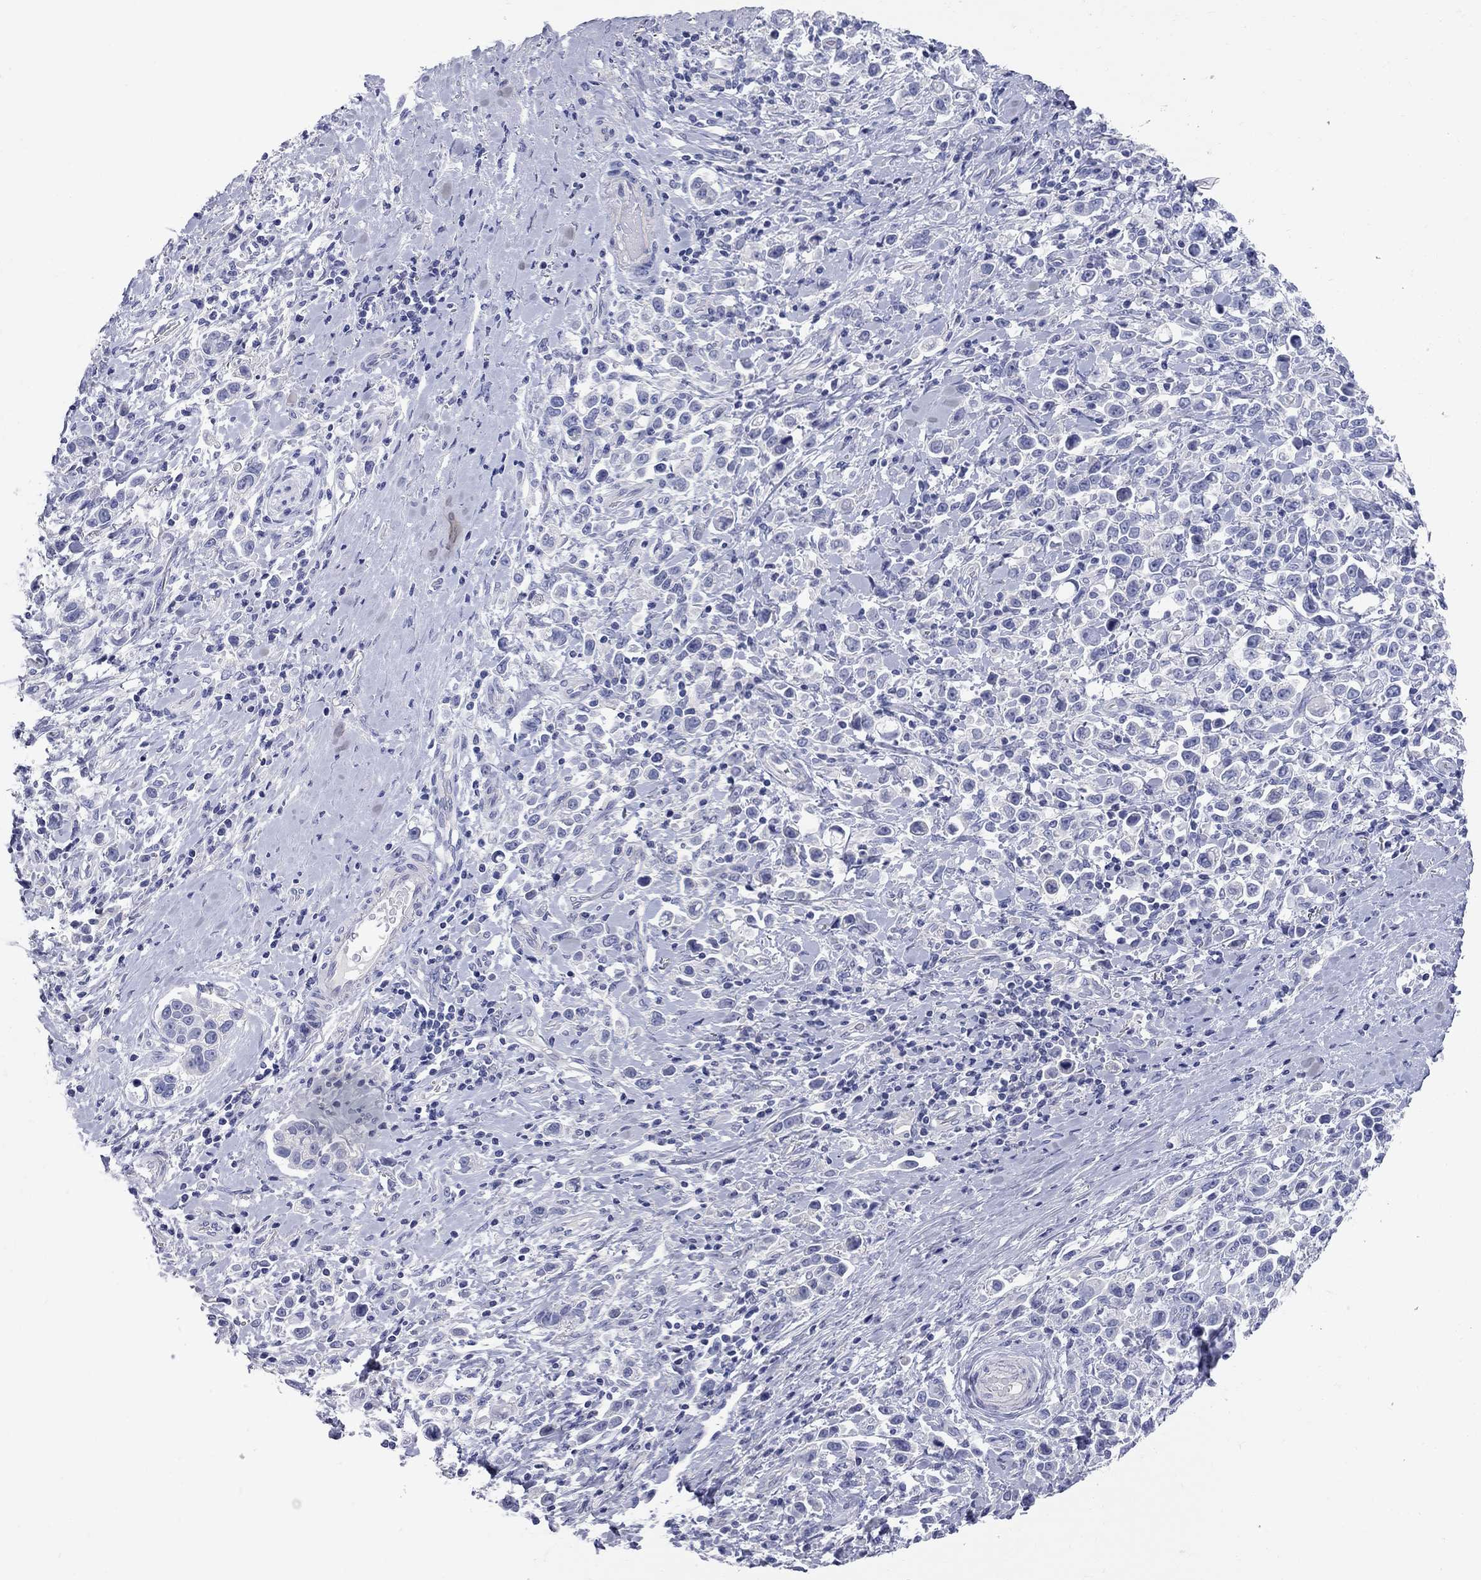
{"staining": {"intensity": "negative", "quantity": "none", "location": "none"}, "tissue": "stomach cancer", "cell_type": "Tumor cells", "image_type": "cancer", "snomed": [{"axis": "morphology", "description": "Adenocarcinoma, NOS"}, {"axis": "topography", "description": "Stomach"}], "caption": "Immunohistochemistry (IHC) image of neoplastic tissue: human stomach cancer stained with DAB displays no significant protein expression in tumor cells.", "gene": "AOX1", "patient": {"sex": "male", "age": 93}}